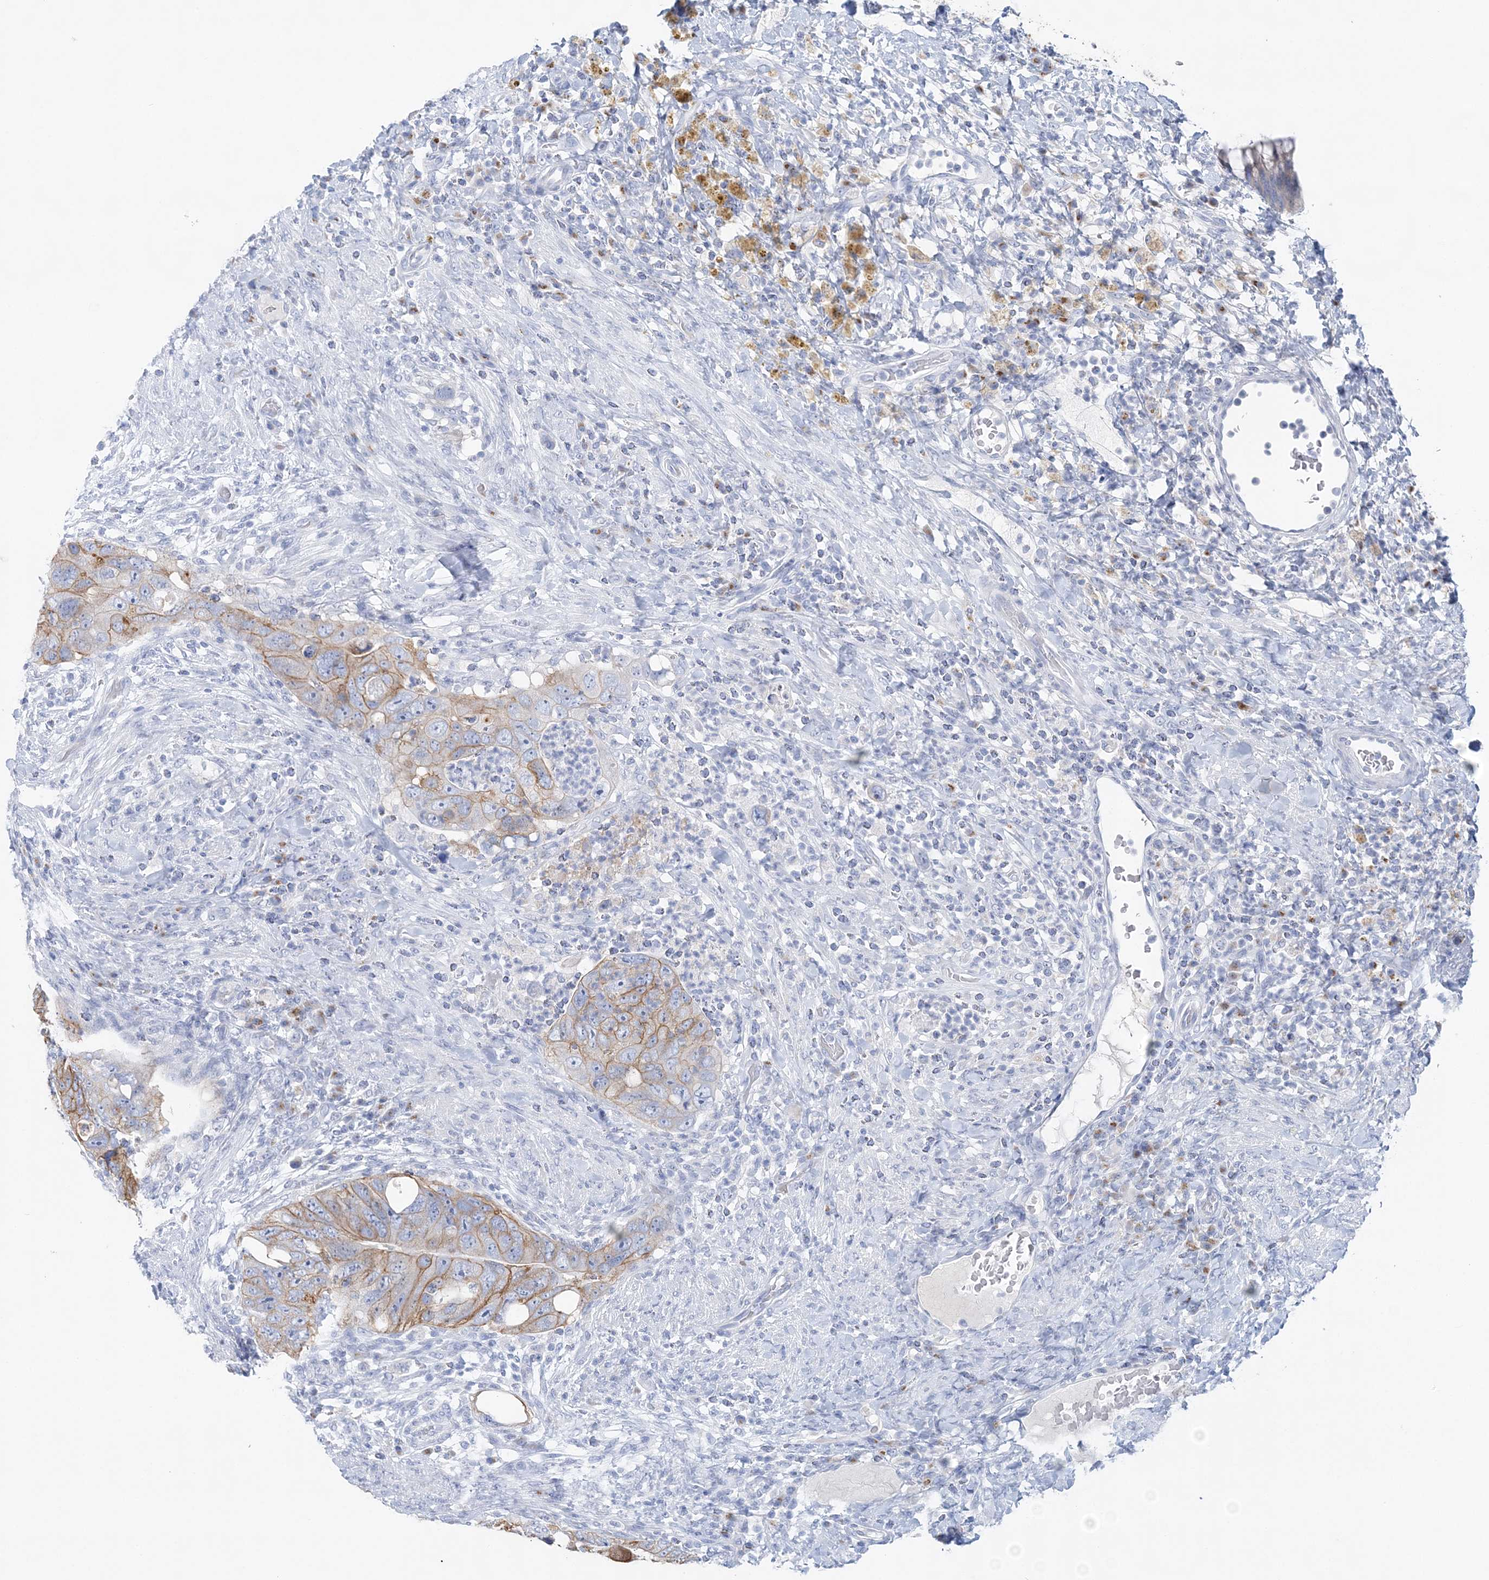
{"staining": {"intensity": "moderate", "quantity": ">75%", "location": "cytoplasmic/membranous"}, "tissue": "colorectal cancer", "cell_type": "Tumor cells", "image_type": "cancer", "snomed": [{"axis": "morphology", "description": "Adenocarcinoma, NOS"}, {"axis": "topography", "description": "Rectum"}], "caption": "Immunohistochemistry (IHC) (DAB (3,3'-diaminobenzidine)) staining of colorectal cancer shows moderate cytoplasmic/membranous protein staining in approximately >75% of tumor cells.", "gene": "SLC5A6", "patient": {"sex": "male", "age": 59}}